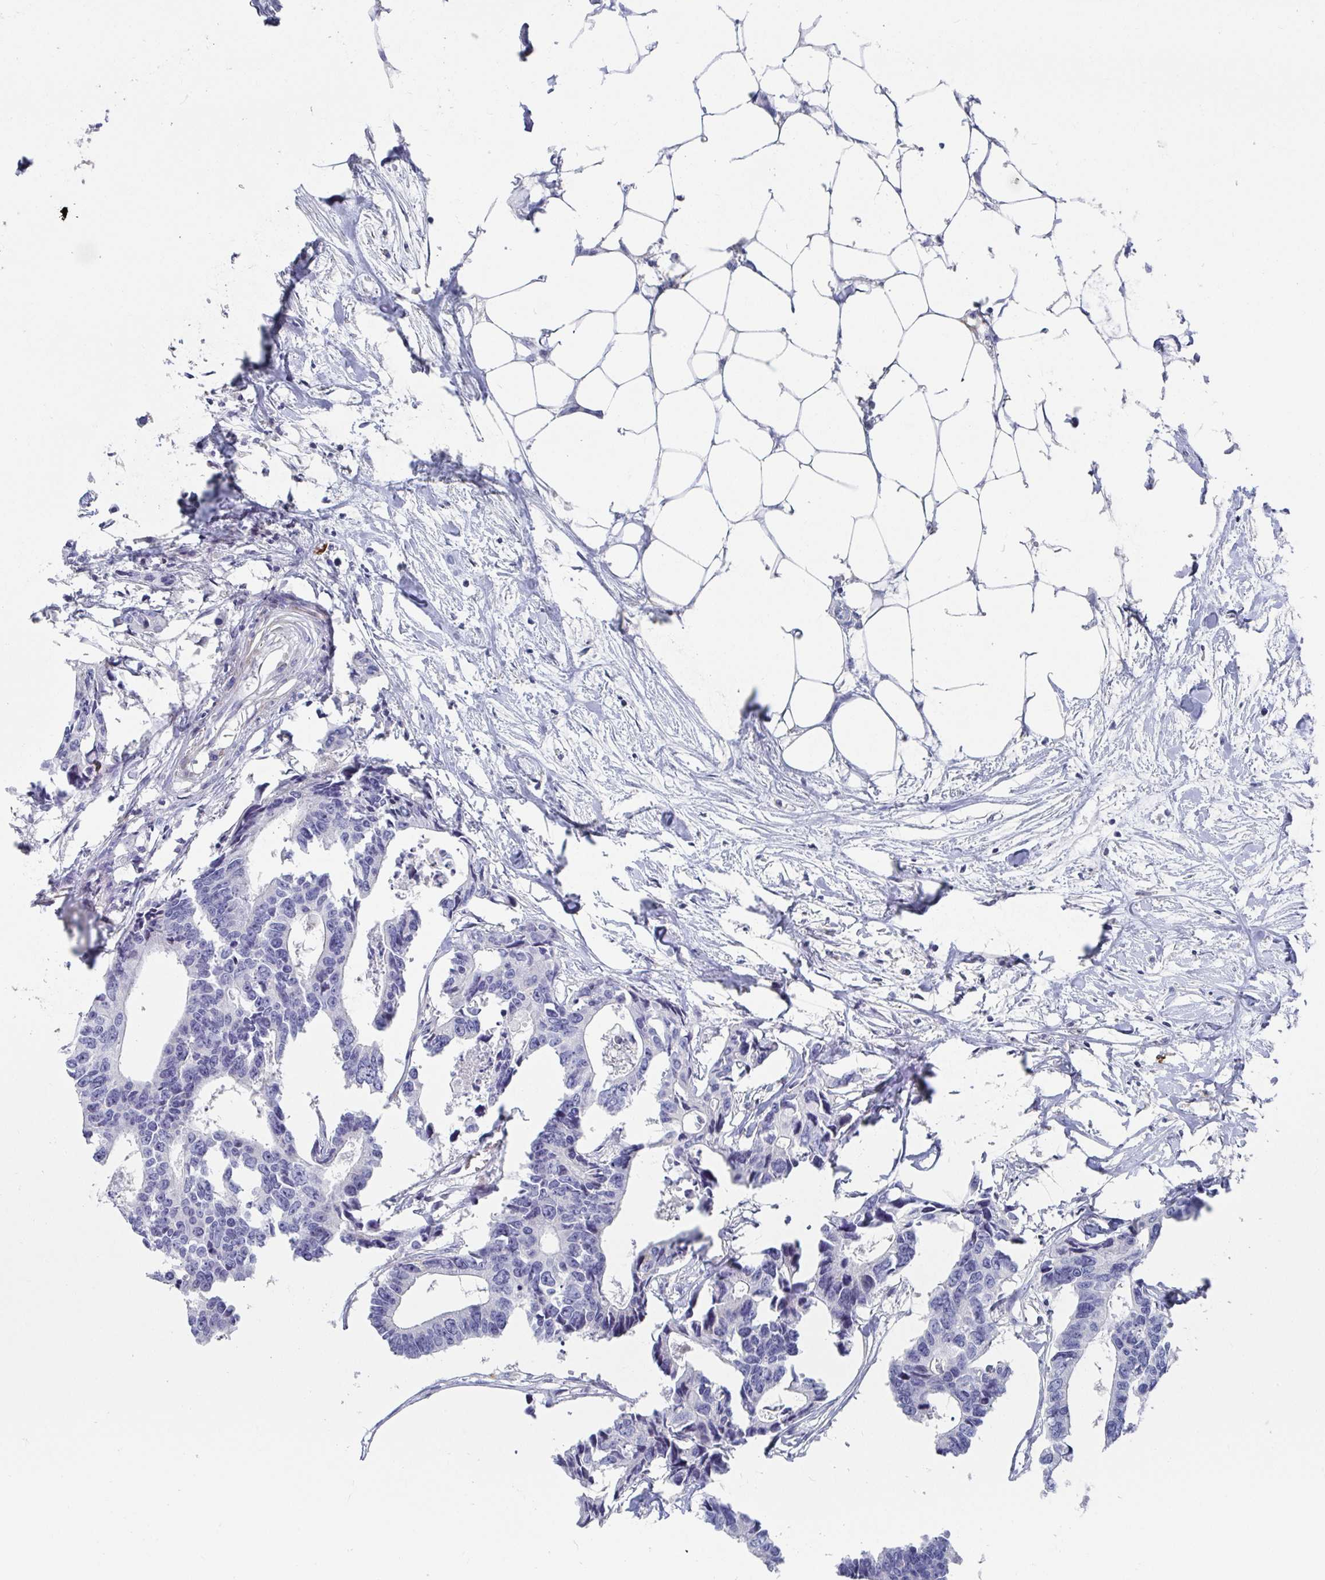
{"staining": {"intensity": "negative", "quantity": "none", "location": "none"}, "tissue": "colorectal cancer", "cell_type": "Tumor cells", "image_type": "cancer", "snomed": [{"axis": "morphology", "description": "Adenocarcinoma, NOS"}, {"axis": "topography", "description": "Rectum"}], "caption": "High power microscopy micrograph of an immunohistochemistry micrograph of colorectal cancer (adenocarcinoma), revealing no significant positivity in tumor cells.", "gene": "ZFP82", "patient": {"sex": "male", "age": 57}}